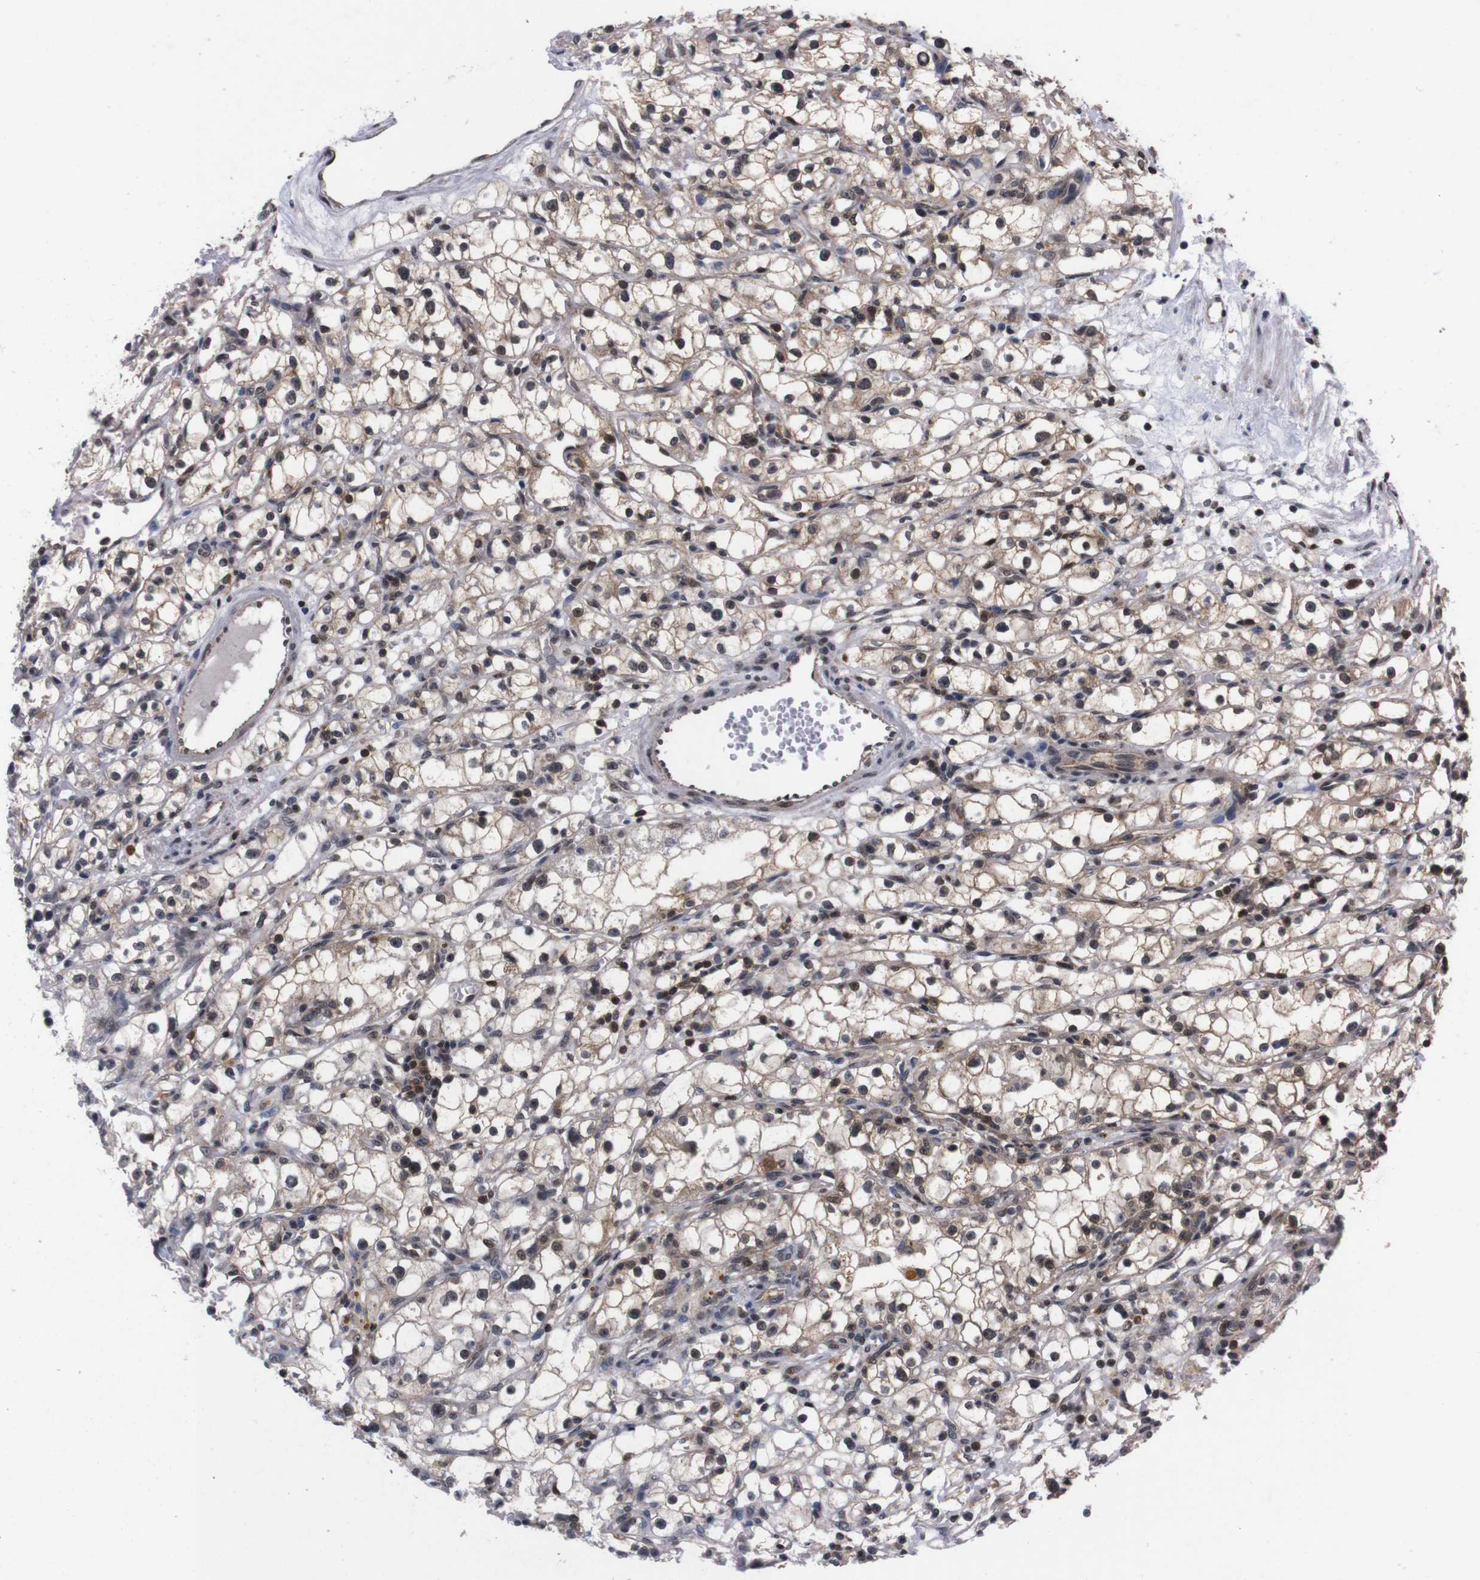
{"staining": {"intensity": "weak", "quantity": ">75%", "location": "cytoplasmic/membranous,nuclear"}, "tissue": "renal cancer", "cell_type": "Tumor cells", "image_type": "cancer", "snomed": [{"axis": "morphology", "description": "Adenocarcinoma, NOS"}, {"axis": "topography", "description": "Kidney"}], "caption": "Weak cytoplasmic/membranous and nuclear staining for a protein is appreciated in about >75% of tumor cells of renal cancer (adenocarcinoma) using immunohistochemistry (IHC).", "gene": "UBQLN2", "patient": {"sex": "male", "age": 56}}